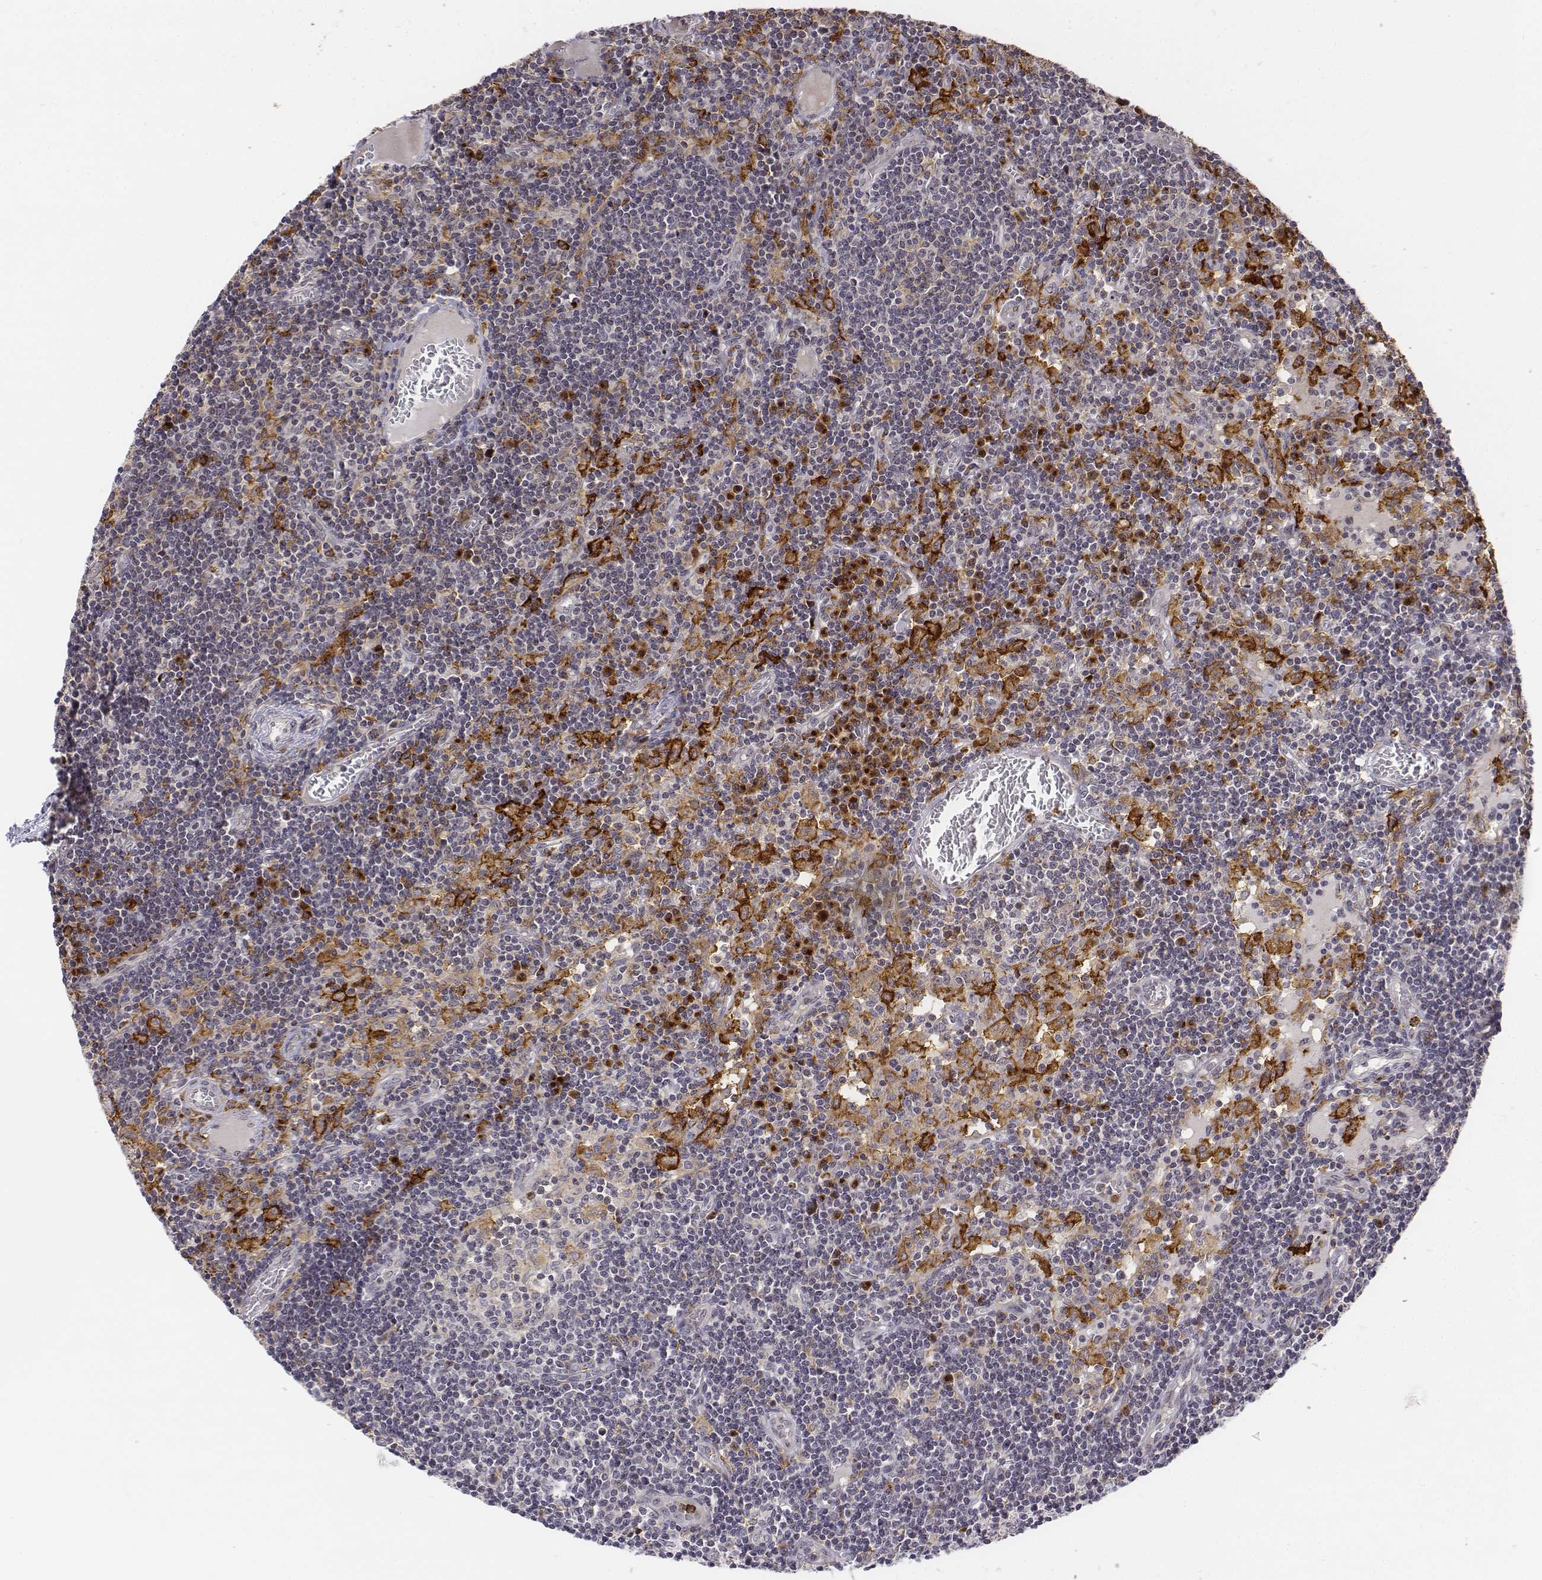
{"staining": {"intensity": "negative", "quantity": "none", "location": "none"}, "tissue": "lymph node", "cell_type": "Germinal center cells", "image_type": "normal", "snomed": [{"axis": "morphology", "description": "Normal tissue, NOS"}, {"axis": "topography", "description": "Lymph node"}], "caption": "Lymph node stained for a protein using IHC displays no expression germinal center cells.", "gene": "CD14", "patient": {"sex": "female", "age": 72}}